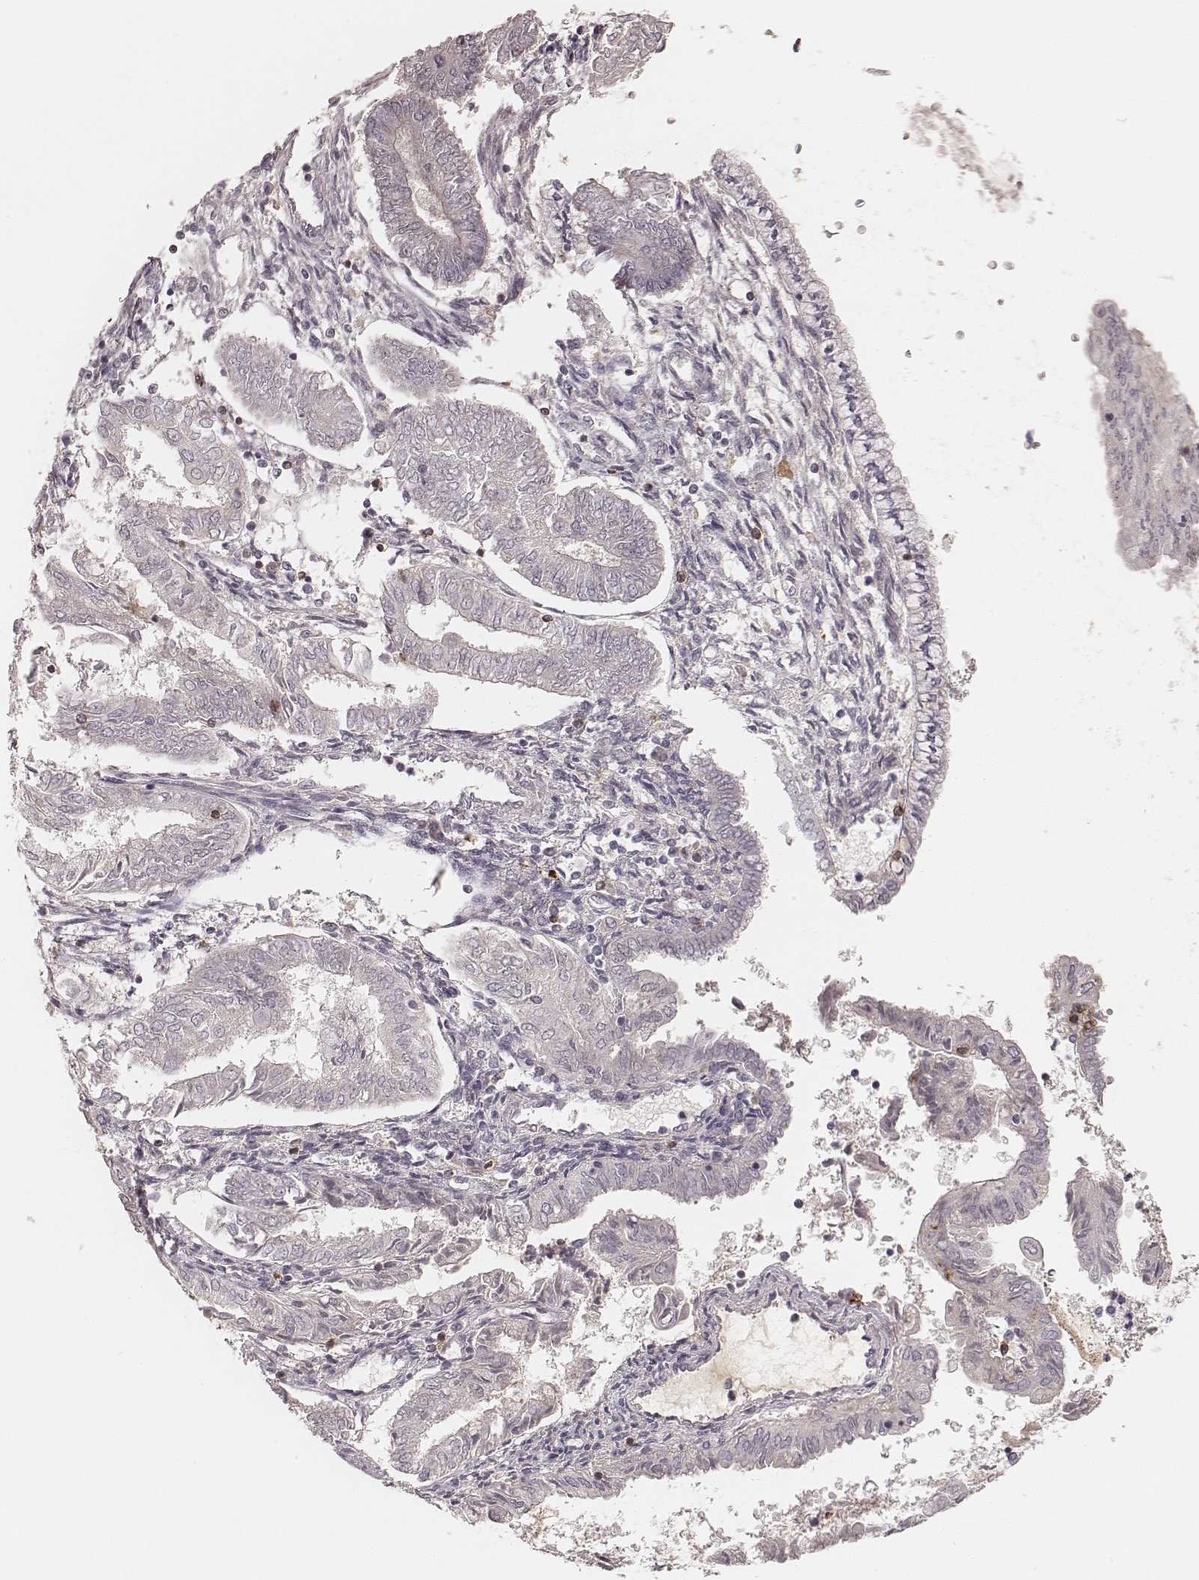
{"staining": {"intensity": "negative", "quantity": "none", "location": "none"}, "tissue": "endometrial cancer", "cell_type": "Tumor cells", "image_type": "cancer", "snomed": [{"axis": "morphology", "description": "Adenocarcinoma, NOS"}, {"axis": "topography", "description": "Endometrium"}], "caption": "Endometrial cancer stained for a protein using immunohistochemistry shows no staining tumor cells.", "gene": "CD8A", "patient": {"sex": "female", "age": 68}}